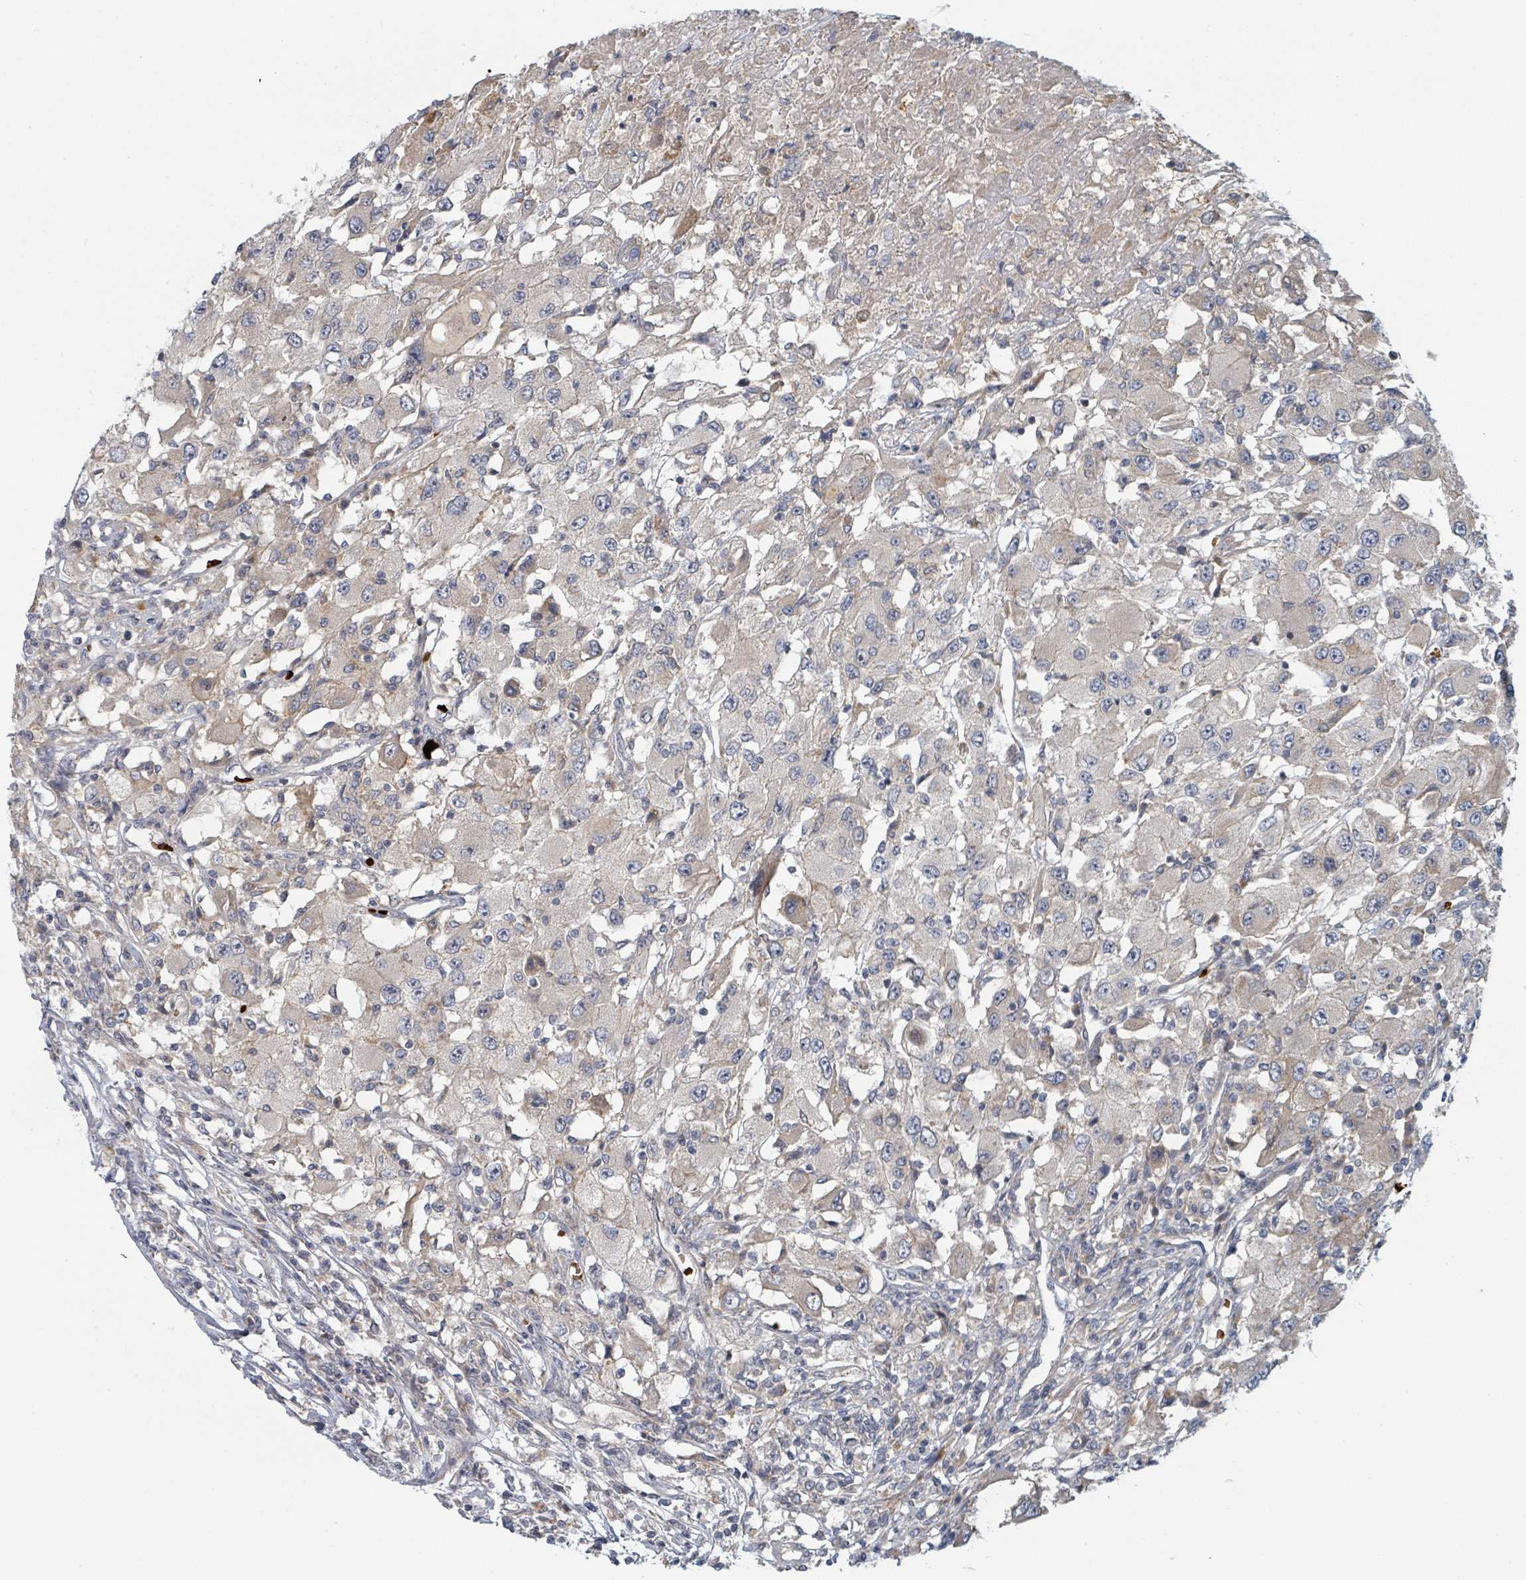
{"staining": {"intensity": "weak", "quantity": "<25%", "location": "cytoplasmic/membranous"}, "tissue": "renal cancer", "cell_type": "Tumor cells", "image_type": "cancer", "snomed": [{"axis": "morphology", "description": "Adenocarcinoma, NOS"}, {"axis": "topography", "description": "Kidney"}], "caption": "Immunohistochemistry (IHC) of adenocarcinoma (renal) demonstrates no expression in tumor cells.", "gene": "TRPC4AP", "patient": {"sex": "female", "age": 67}}